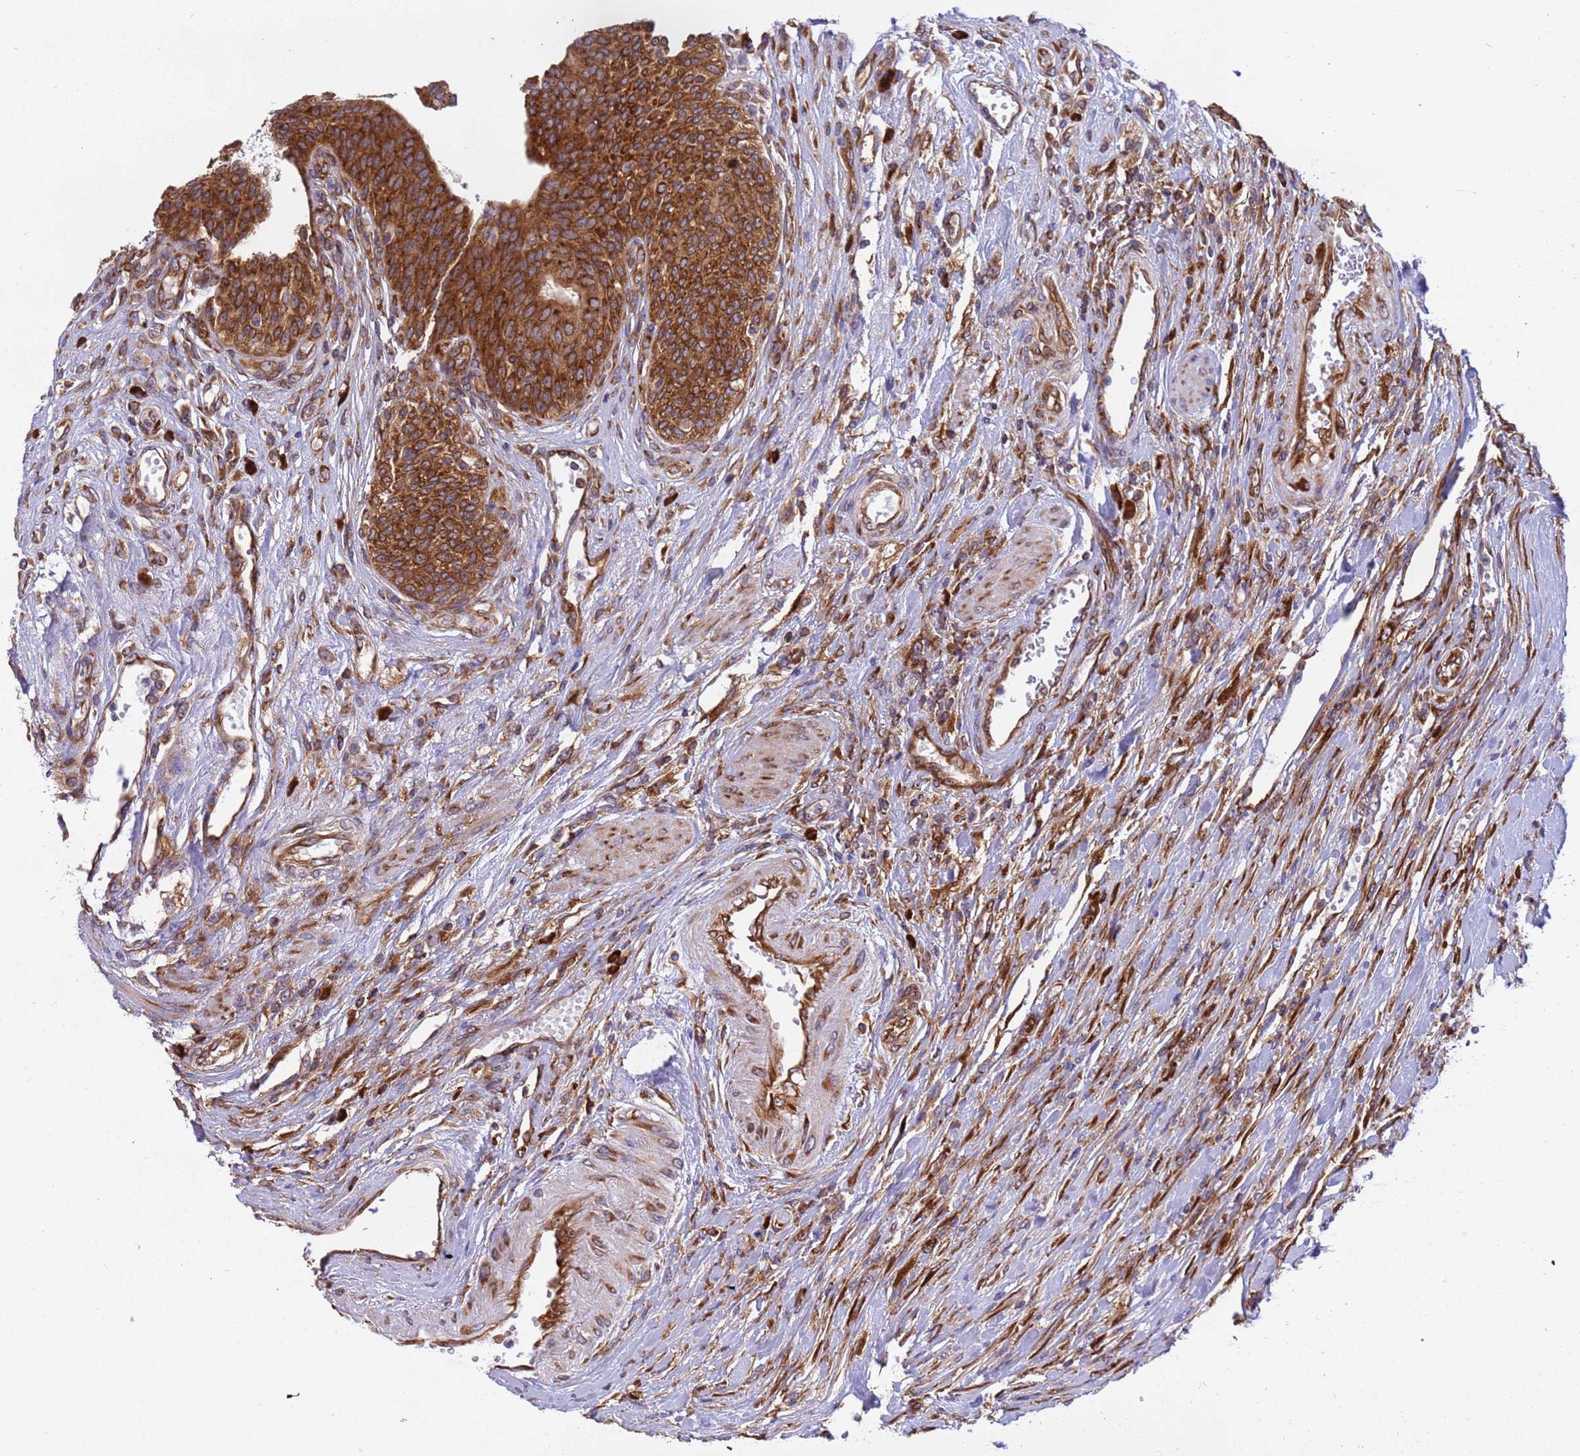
{"staining": {"intensity": "strong", "quantity": ">75%", "location": "cytoplasmic/membranous"}, "tissue": "urothelial cancer", "cell_type": "Tumor cells", "image_type": "cancer", "snomed": [{"axis": "morphology", "description": "Urothelial carcinoma, High grade"}, {"axis": "topography", "description": "Urinary bladder"}], "caption": "Strong cytoplasmic/membranous positivity for a protein is appreciated in about >75% of tumor cells of urothelial cancer using immunohistochemistry.", "gene": "RPL36", "patient": {"sex": "female", "age": 79}}